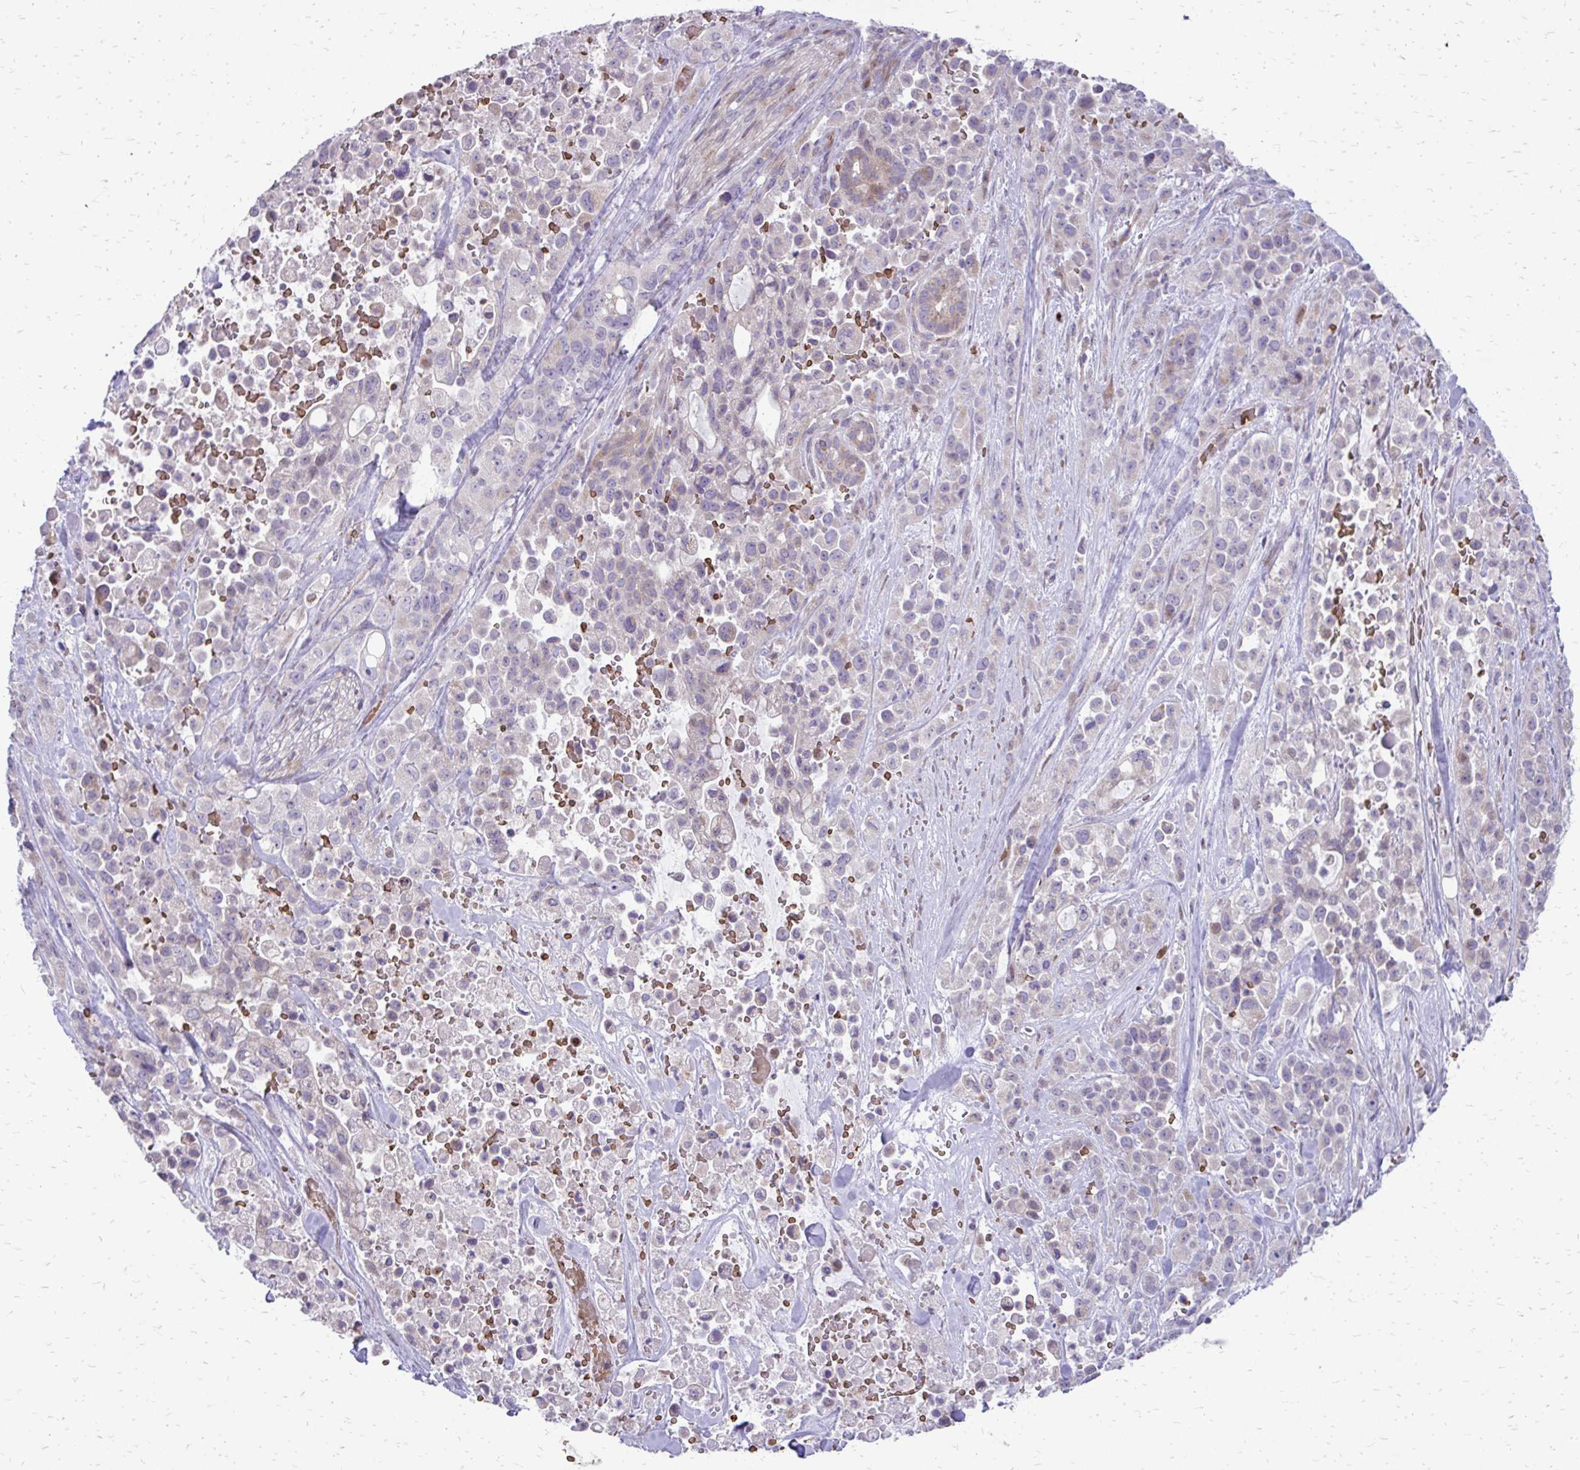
{"staining": {"intensity": "weak", "quantity": "<25%", "location": "cytoplasmic/membranous"}, "tissue": "pancreatic cancer", "cell_type": "Tumor cells", "image_type": "cancer", "snomed": [{"axis": "morphology", "description": "Adenocarcinoma, NOS"}, {"axis": "topography", "description": "Pancreas"}], "caption": "The micrograph shows no staining of tumor cells in pancreatic cancer (adenocarcinoma).", "gene": "FUNDC2", "patient": {"sex": "male", "age": 44}}